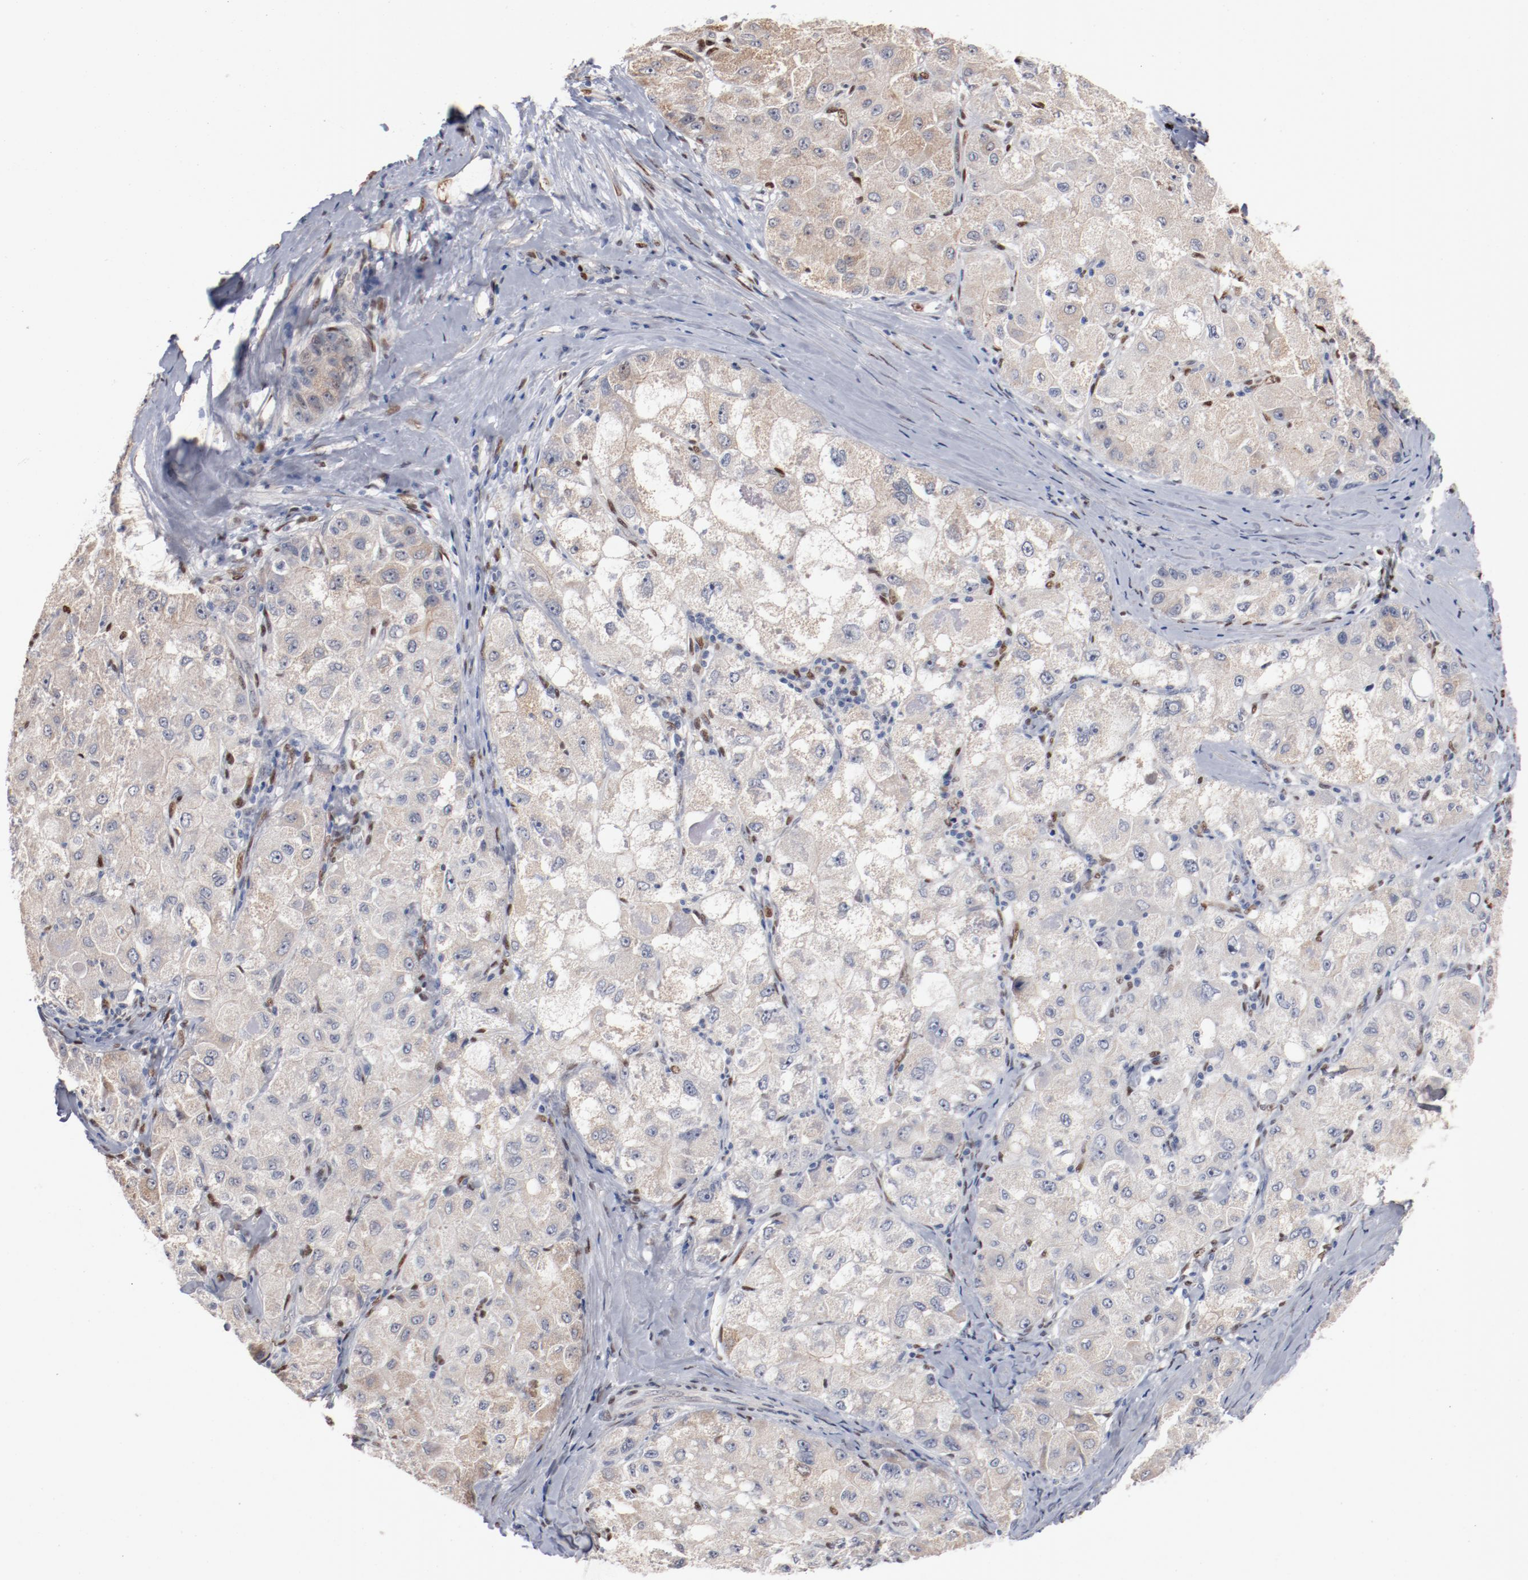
{"staining": {"intensity": "weak", "quantity": "<25%", "location": "cytoplasmic/membranous"}, "tissue": "liver cancer", "cell_type": "Tumor cells", "image_type": "cancer", "snomed": [{"axis": "morphology", "description": "Carcinoma, Hepatocellular, NOS"}, {"axis": "topography", "description": "Liver"}], "caption": "High power microscopy histopathology image of an immunohistochemistry (IHC) photomicrograph of liver cancer (hepatocellular carcinoma), revealing no significant positivity in tumor cells. The staining was performed using DAB to visualize the protein expression in brown, while the nuclei were stained in blue with hematoxylin (Magnification: 20x).", "gene": "ZEB2", "patient": {"sex": "male", "age": 80}}